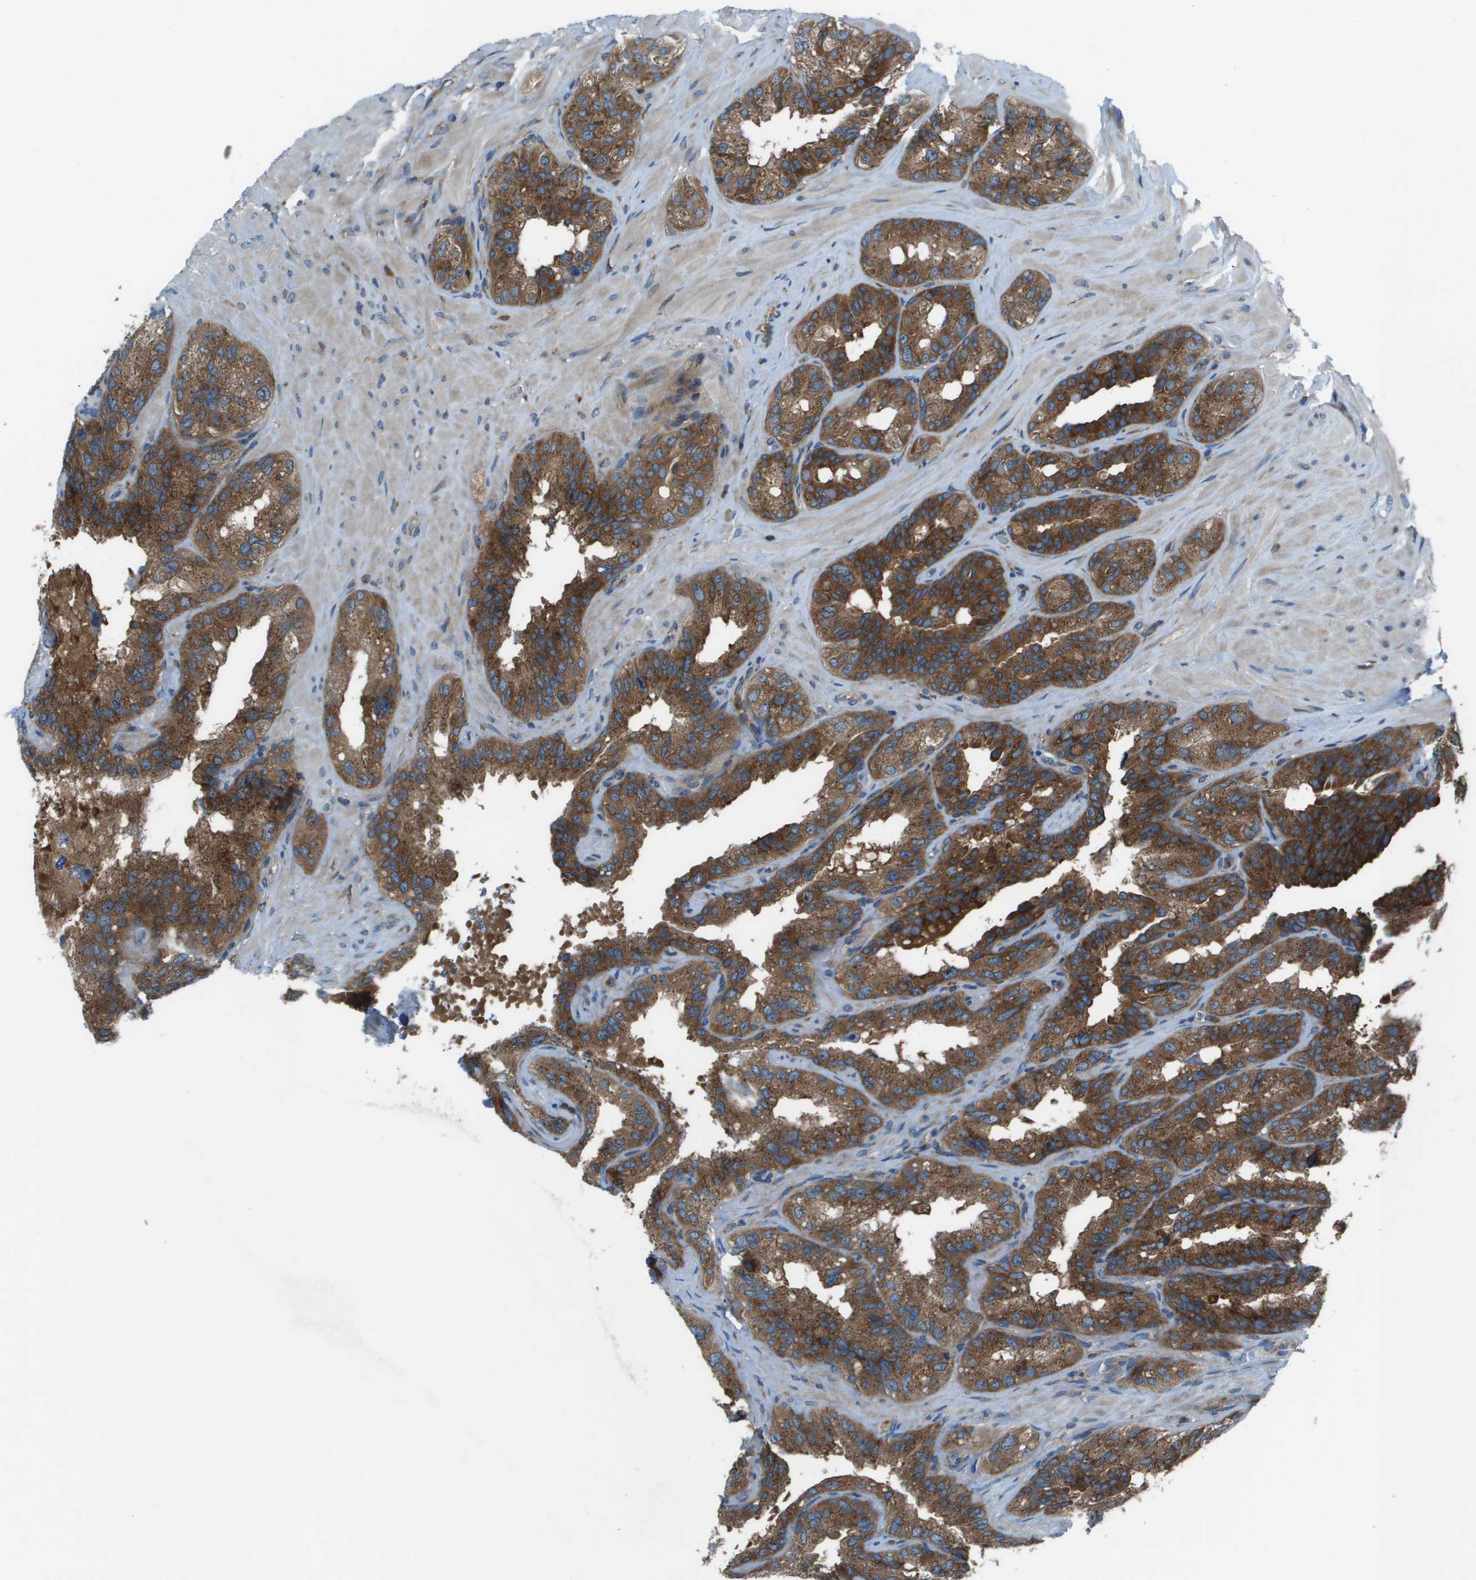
{"staining": {"intensity": "moderate", "quantity": ">75%", "location": "cytoplasmic/membranous"}, "tissue": "seminal vesicle", "cell_type": "Glandular cells", "image_type": "normal", "snomed": [{"axis": "morphology", "description": "Normal tissue, NOS"}, {"axis": "topography", "description": "Seminal veicle"}], "caption": "A photomicrograph of seminal vesicle stained for a protein demonstrates moderate cytoplasmic/membranous brown staining in glandular cells.", "gene": "ARFGAP2", "patient": {"sex": "male", "age": 68}}